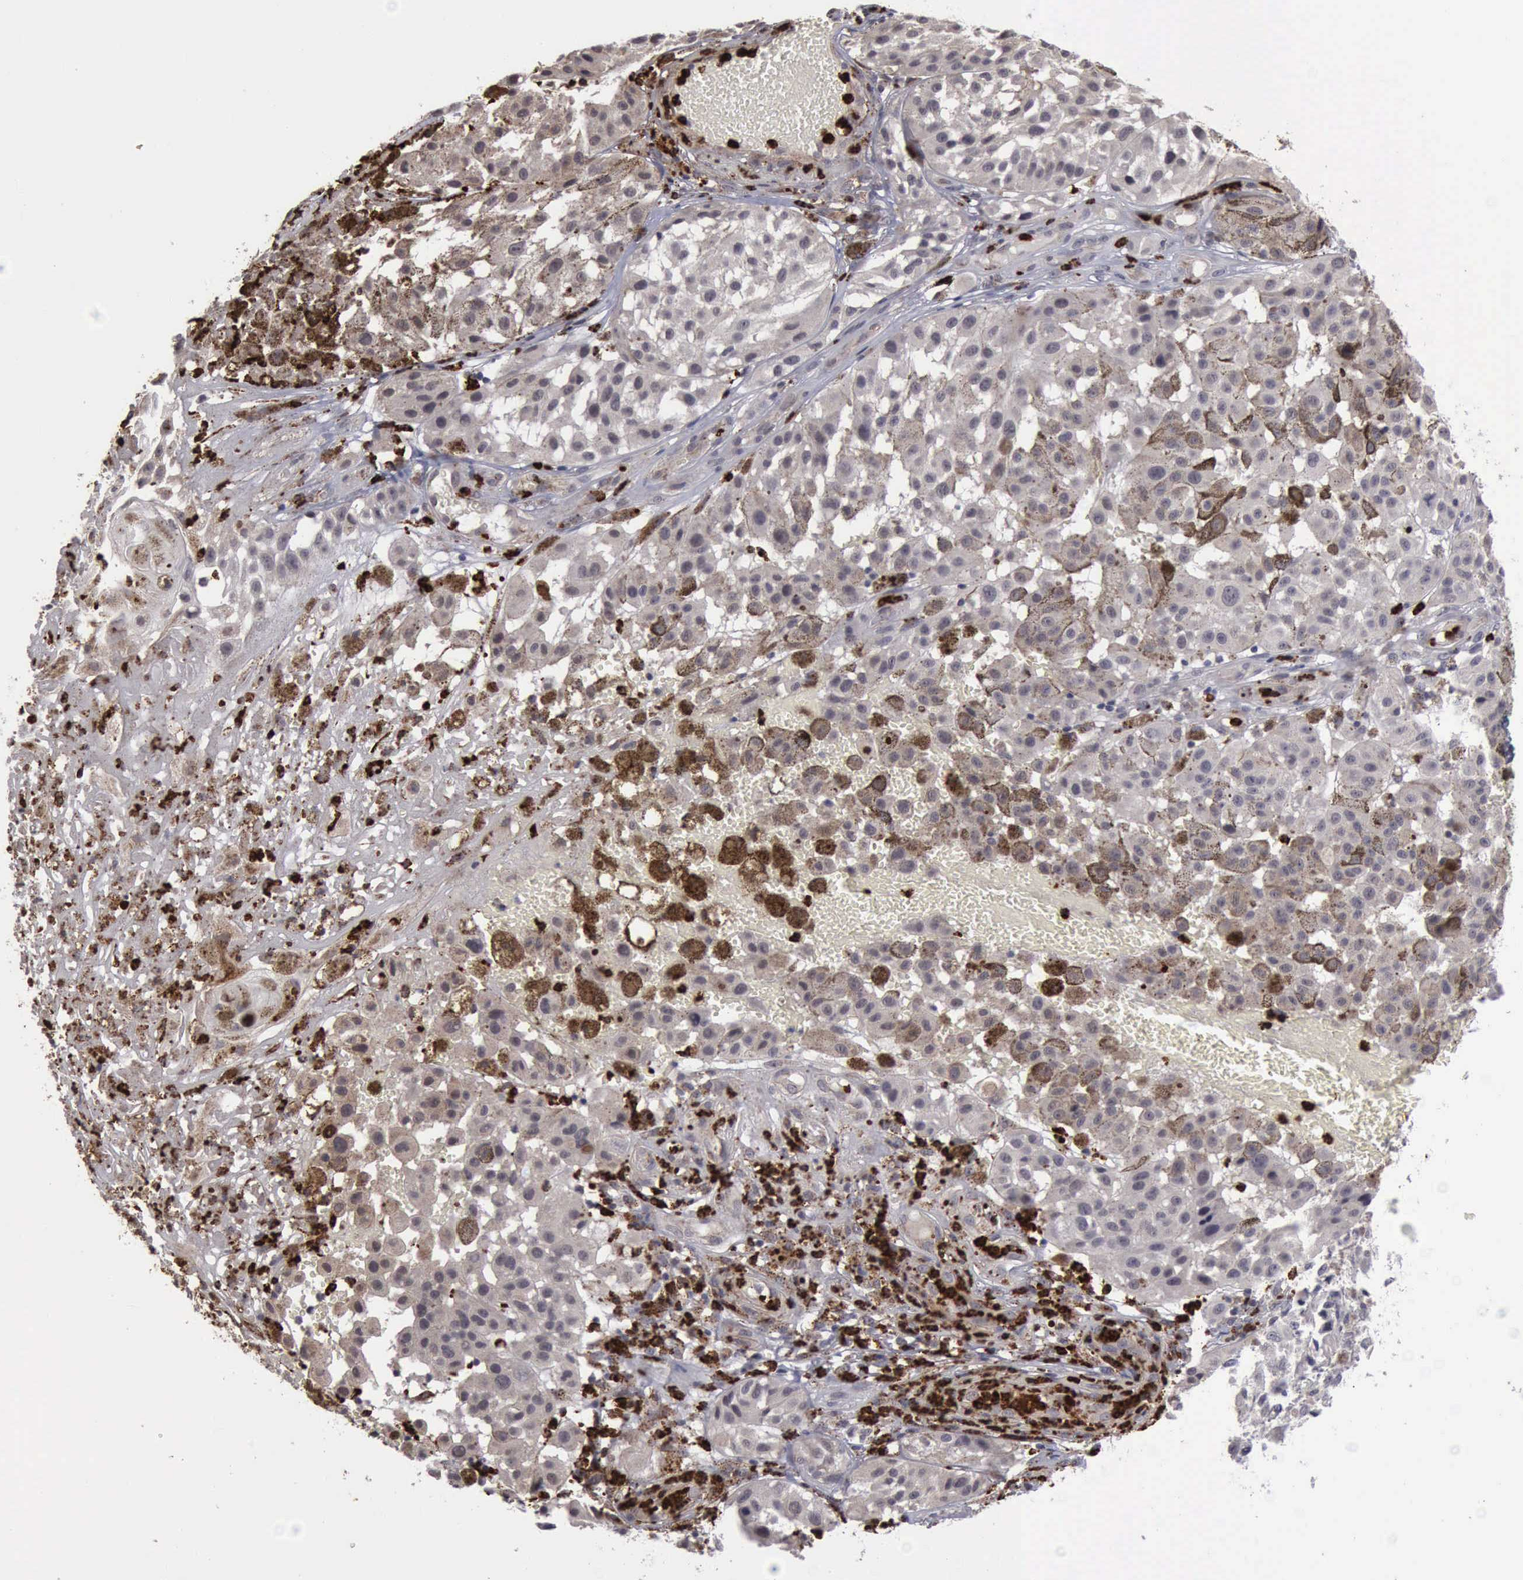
{"staining": {"intensity": "negative", "quantity": "none", "location": "none"}, "tissue": "melanoma", "cell_type": "Tumor cells", "image_type": "cancer", "snomed": [{"axis": "morphology", "description": "Malignant melanoma, NOS"}, {"axis": "topography", "description": "Skin"}], "caption": "This is an immunohistochemistry (IHC) micrograph of melanoma. There is no expression in tumor cells.", "gene": "MMP9", "patient": {"sex": "female", "age": 64}}